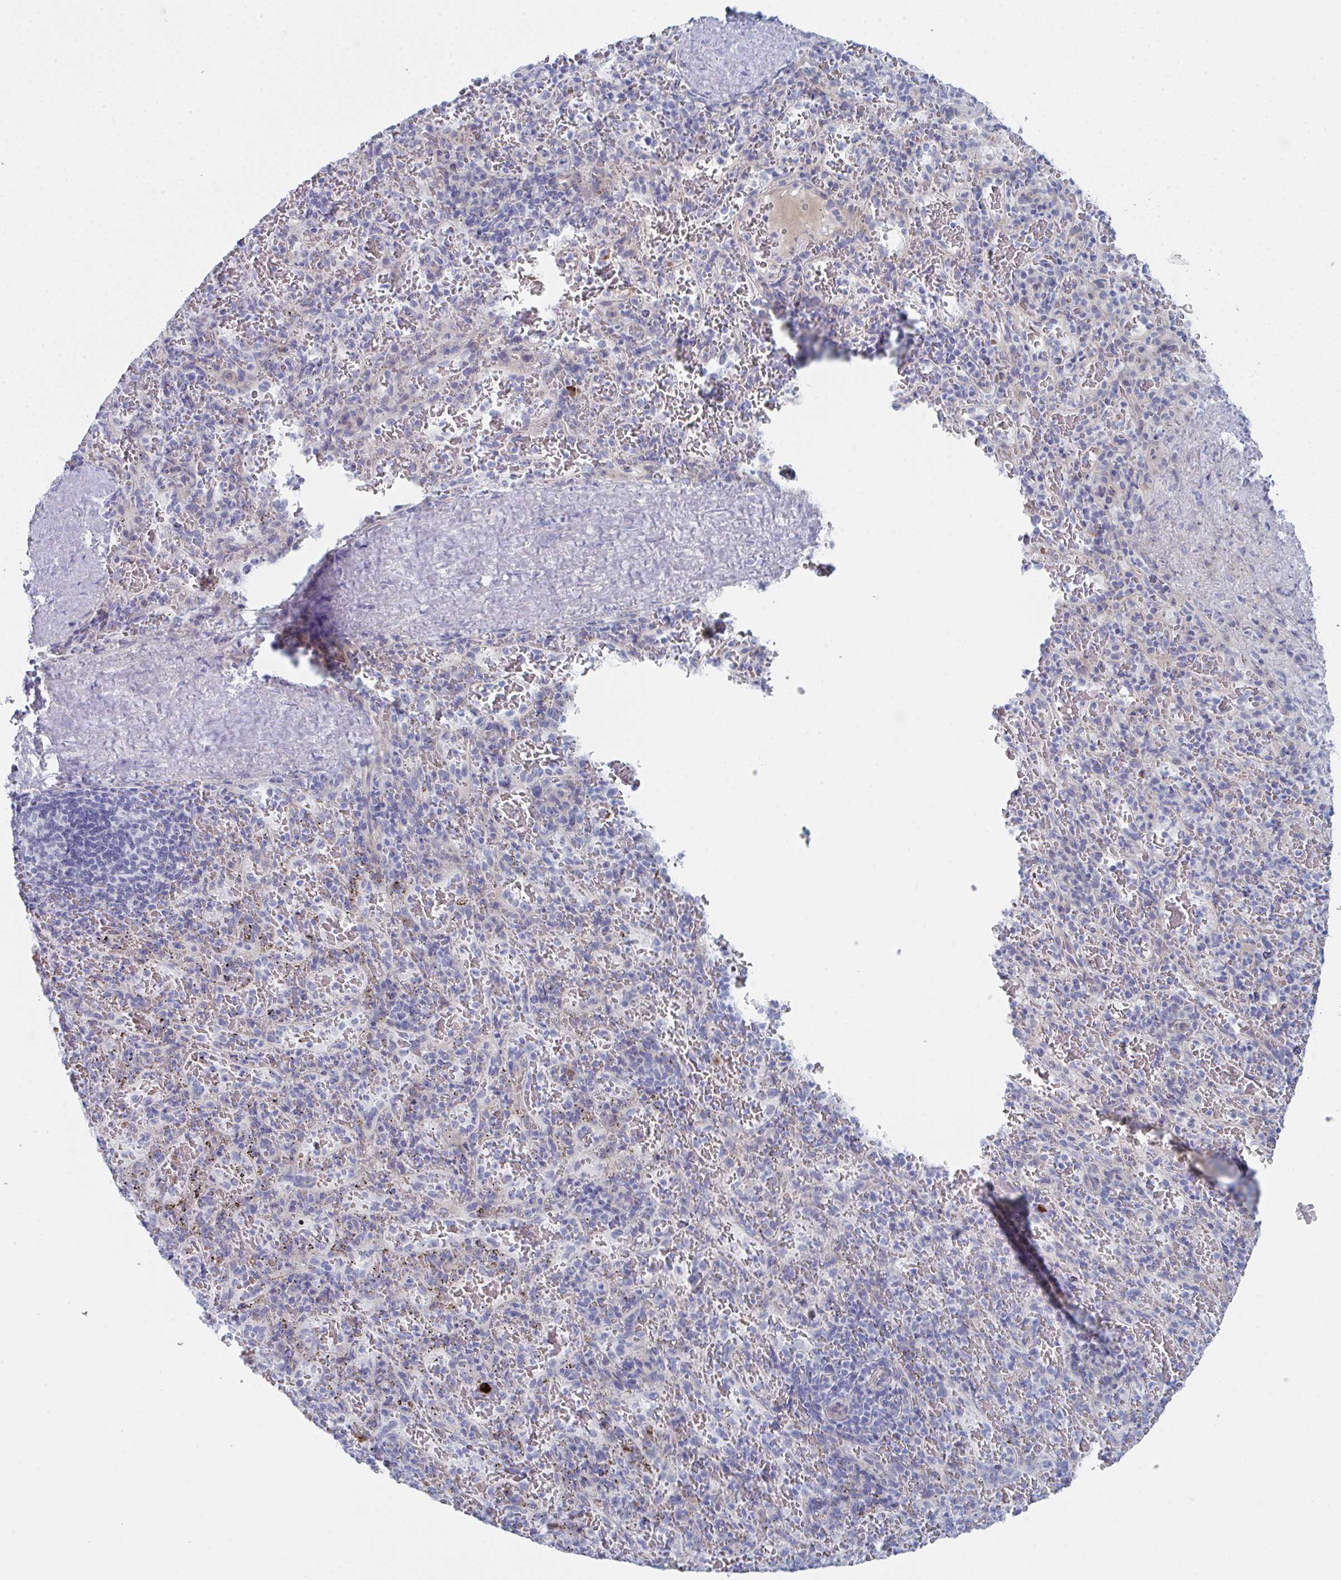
{"staining": {"intensity": "negative", "quantity": "none", "location": "none"}, "tissue": "spleen", "cell_type": "Cells in red pulp", "image_type": "normal", "snomed": [{"axis": "morphology", "description": "Normal tissue, NOS"}, {"axis": "topography", "description": "Spleen"}], "caption": "IHC image of benign spleen: spleen stained with DAB (3,3'-diaminobenzidine) displays no significant protein expression in cells in red pulp. (DAB (3,3'-diaminobenzidine) IHC, high magnification).", "gene": "ZNF684", "patient": {"sex": "male", "age": 57}}